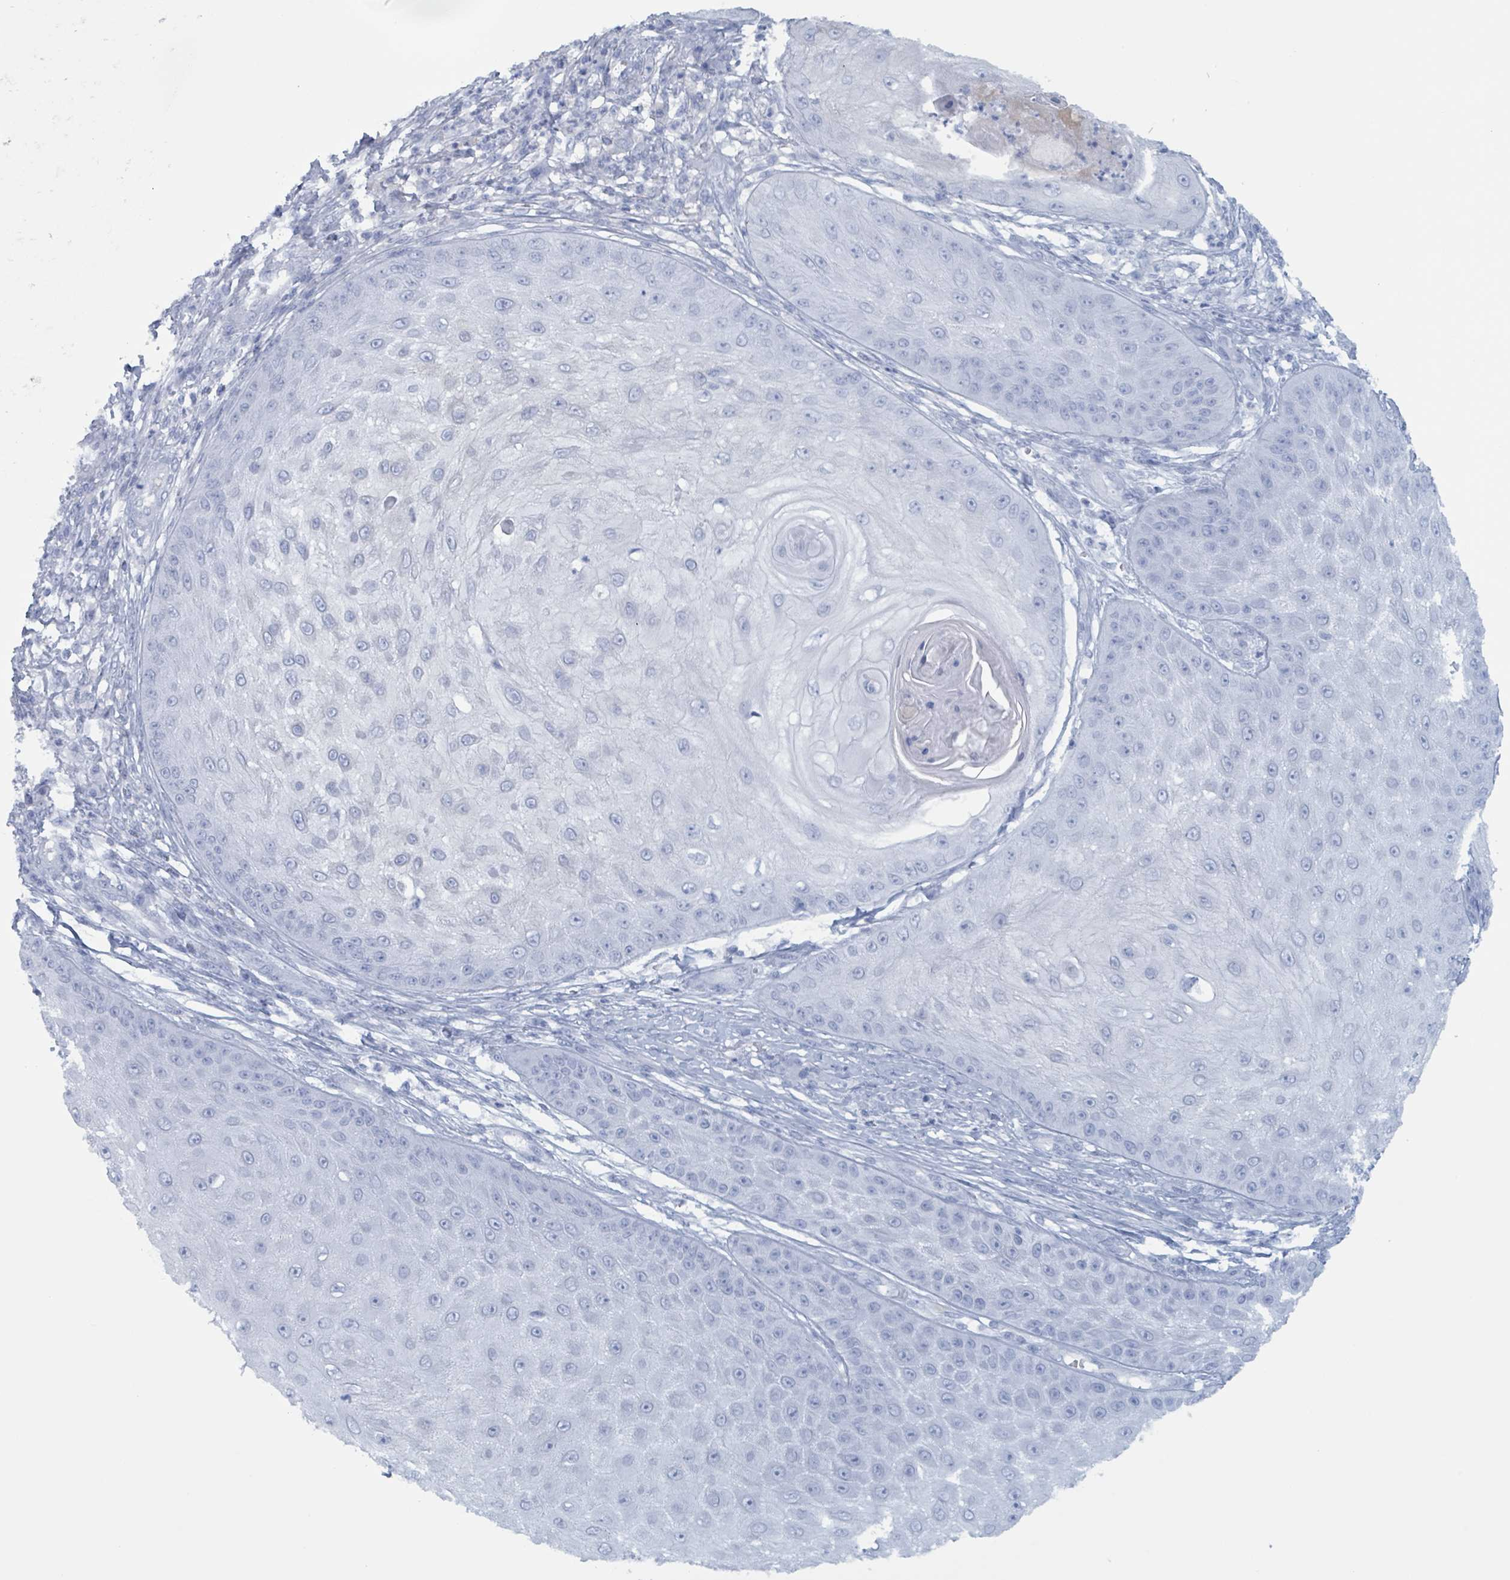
{"staining": {"intensity": "negative", "quantity": "none", "location": "none"}, "tissue": "skin cancer", "cell_type": "Tumor cells", "image_type": "cancer", "snomed": [{"axis": "morphology", "description": "Squamous cell carcinoma, NOS"}, {"axis": "topography", "description": "Skin"}], "caption": "The histopathology image displays no staining of tumor cells in skin cancer (squamous cell carcinoma).", "gene": "KLK4", "patient": {"sex": "male", "age": 70}}